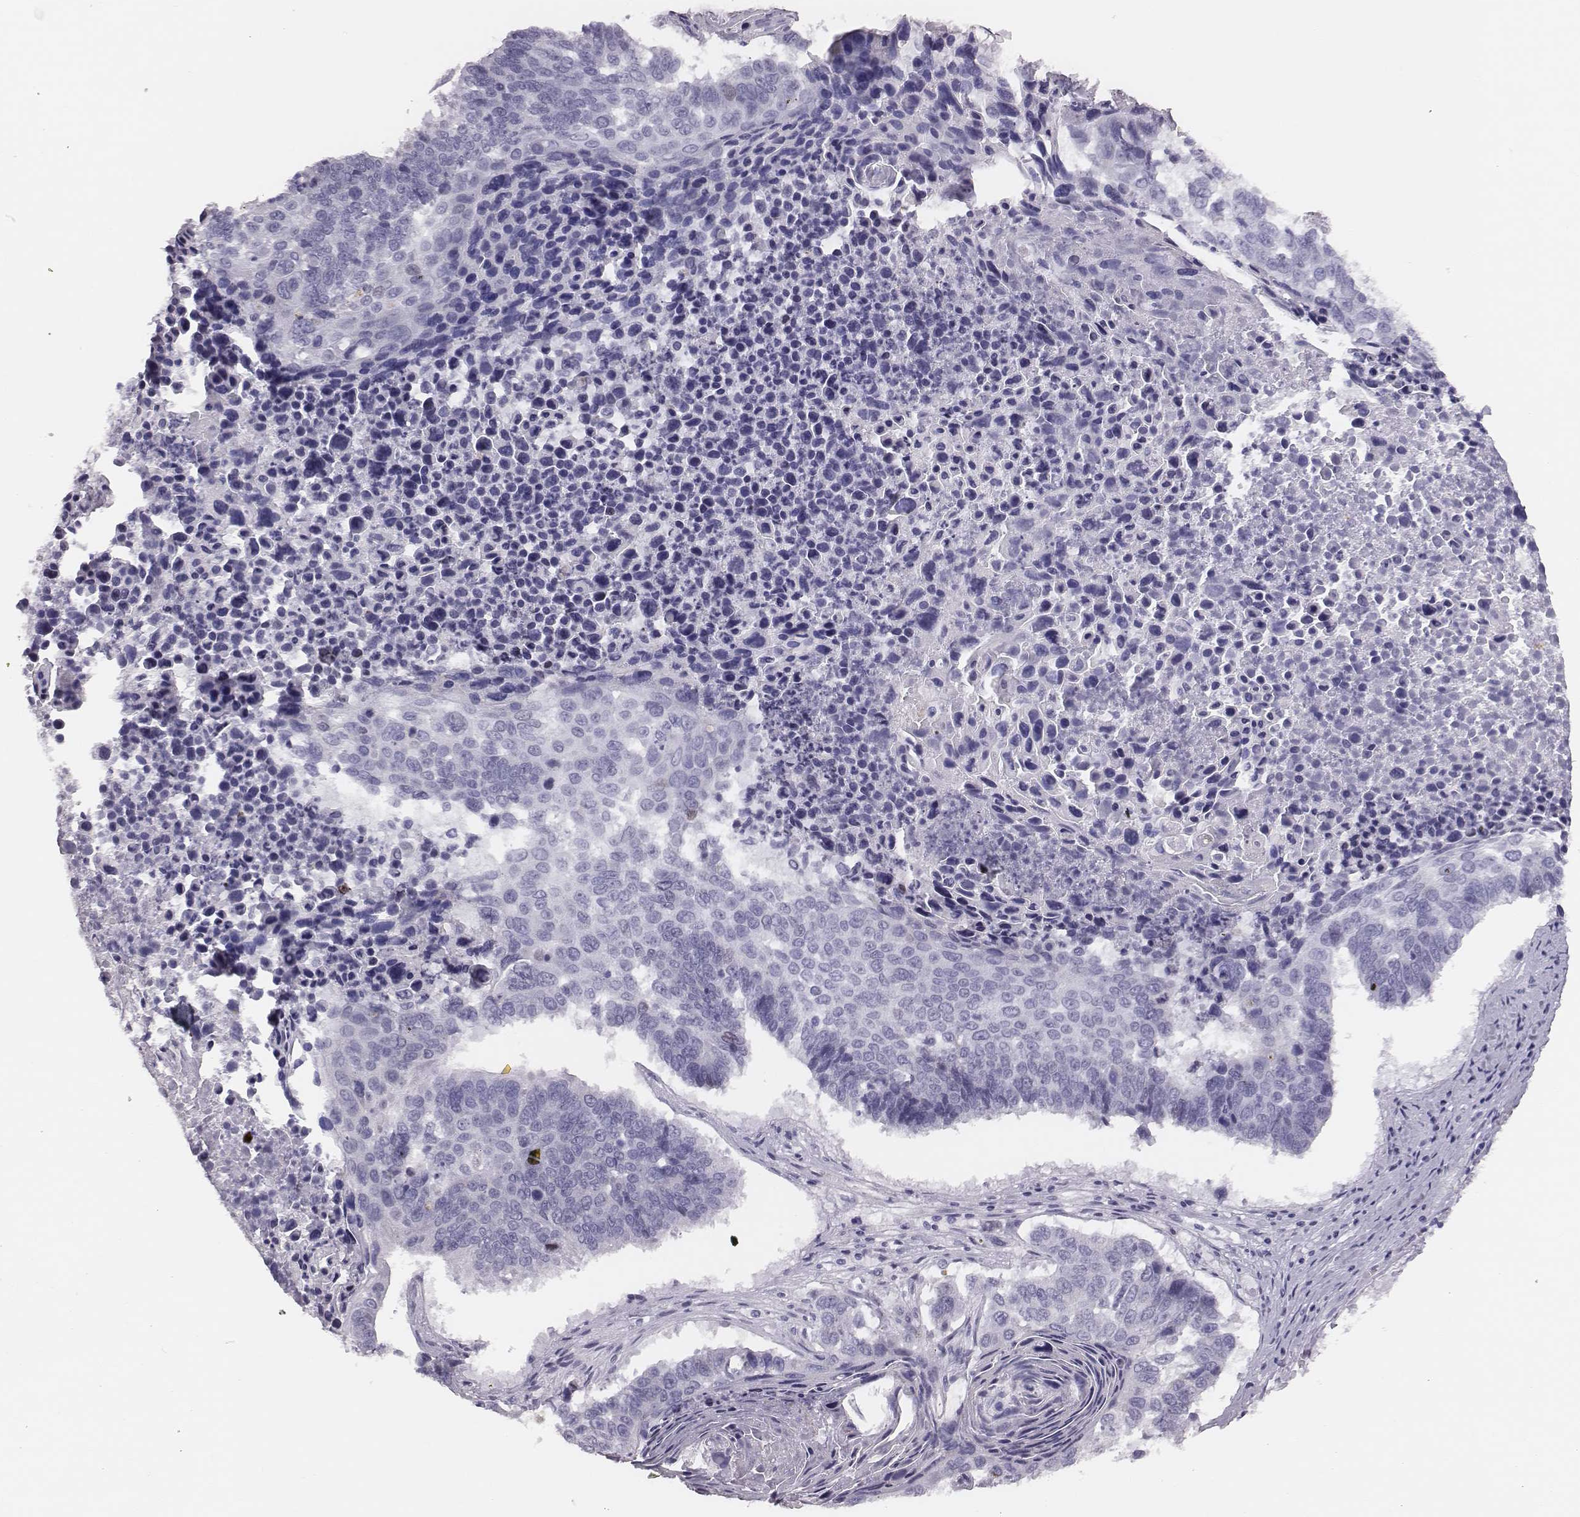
{"staining": {"intensity": "negative", "quantity": "none", "location": "none"}, "tissue": "lung cancer", "cell_type": "Tumor cells", "image_type": "cancer", "snomed": [{"axis": "morphology", "description": "Squamous cell carcinoma, NOS"}, {"axis": "topography", "description": "Lung"}], "caption": "Immunohistochemistry (IHC) histopathology image of human lung squamous cell carcinoma stained for a protein (brown), which exhibits no positivity in tumor cells. The staining was performed using DAB to visualize the protein expression in brown, while the nuclei were stained in blue with hematoxylin (Magnification: 20x).", "gene": "H1-6", "patient": {"sex": "male", "age": 73}}